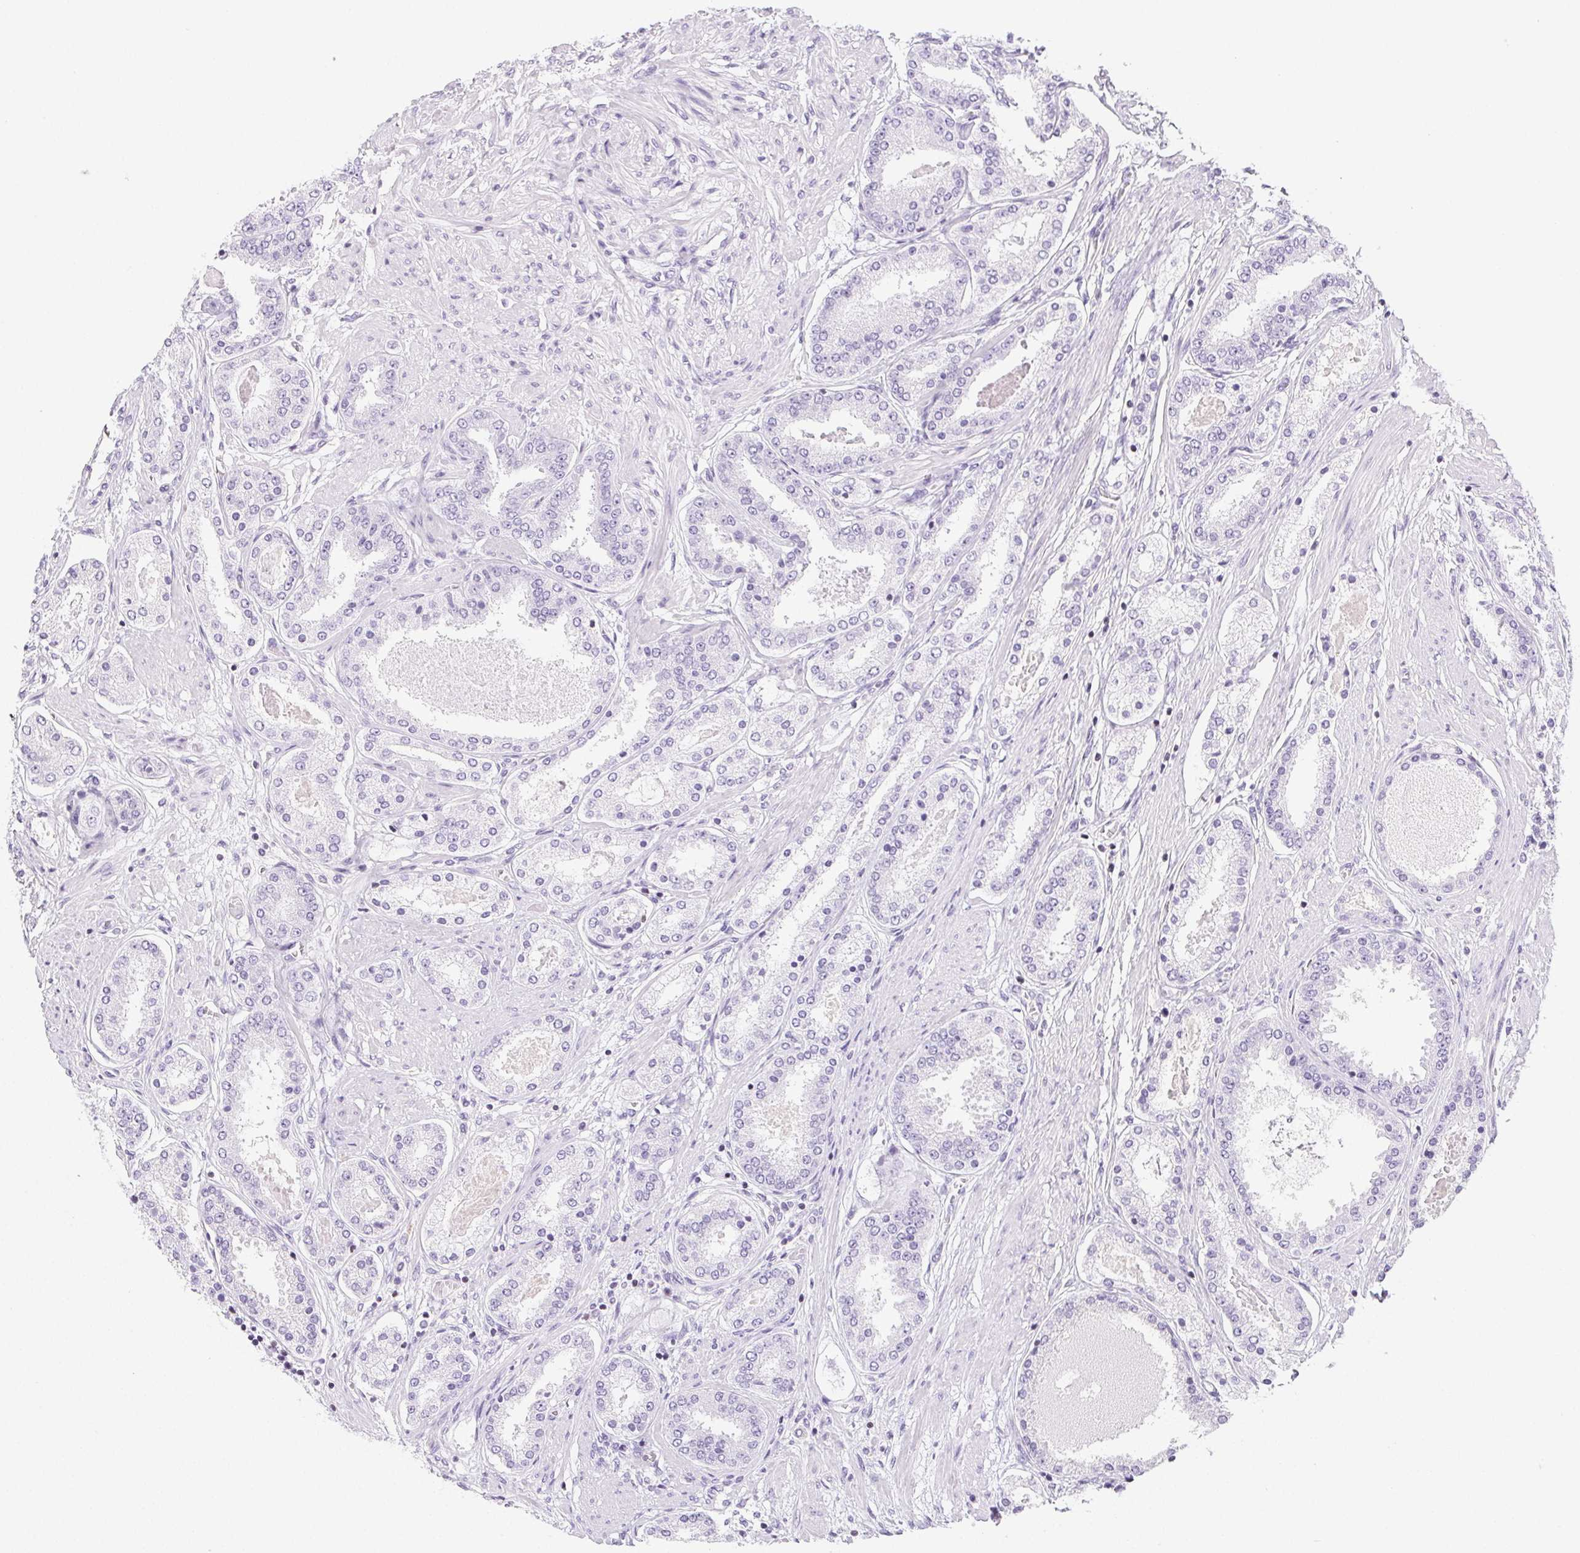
{"staining": {"intensity": "negative", "quantity": "none", "location": "none"}, "tissue": "prostate cancer", "cell_type": "Tumor cells", "image_type": "cancer", "snomed": [{"axis": "morphology", "description": "Adenocarcinoma, High grade"}, {"axis": "topography", "description": "Prostate"}], "caption": "This is an IHC photomicrograph of human adenocarcinoma (high-grade) (prostate). There is no positivity in tumor cells.", "gene": "BEND2", "patient": {"sex": "male", "age": 63}}